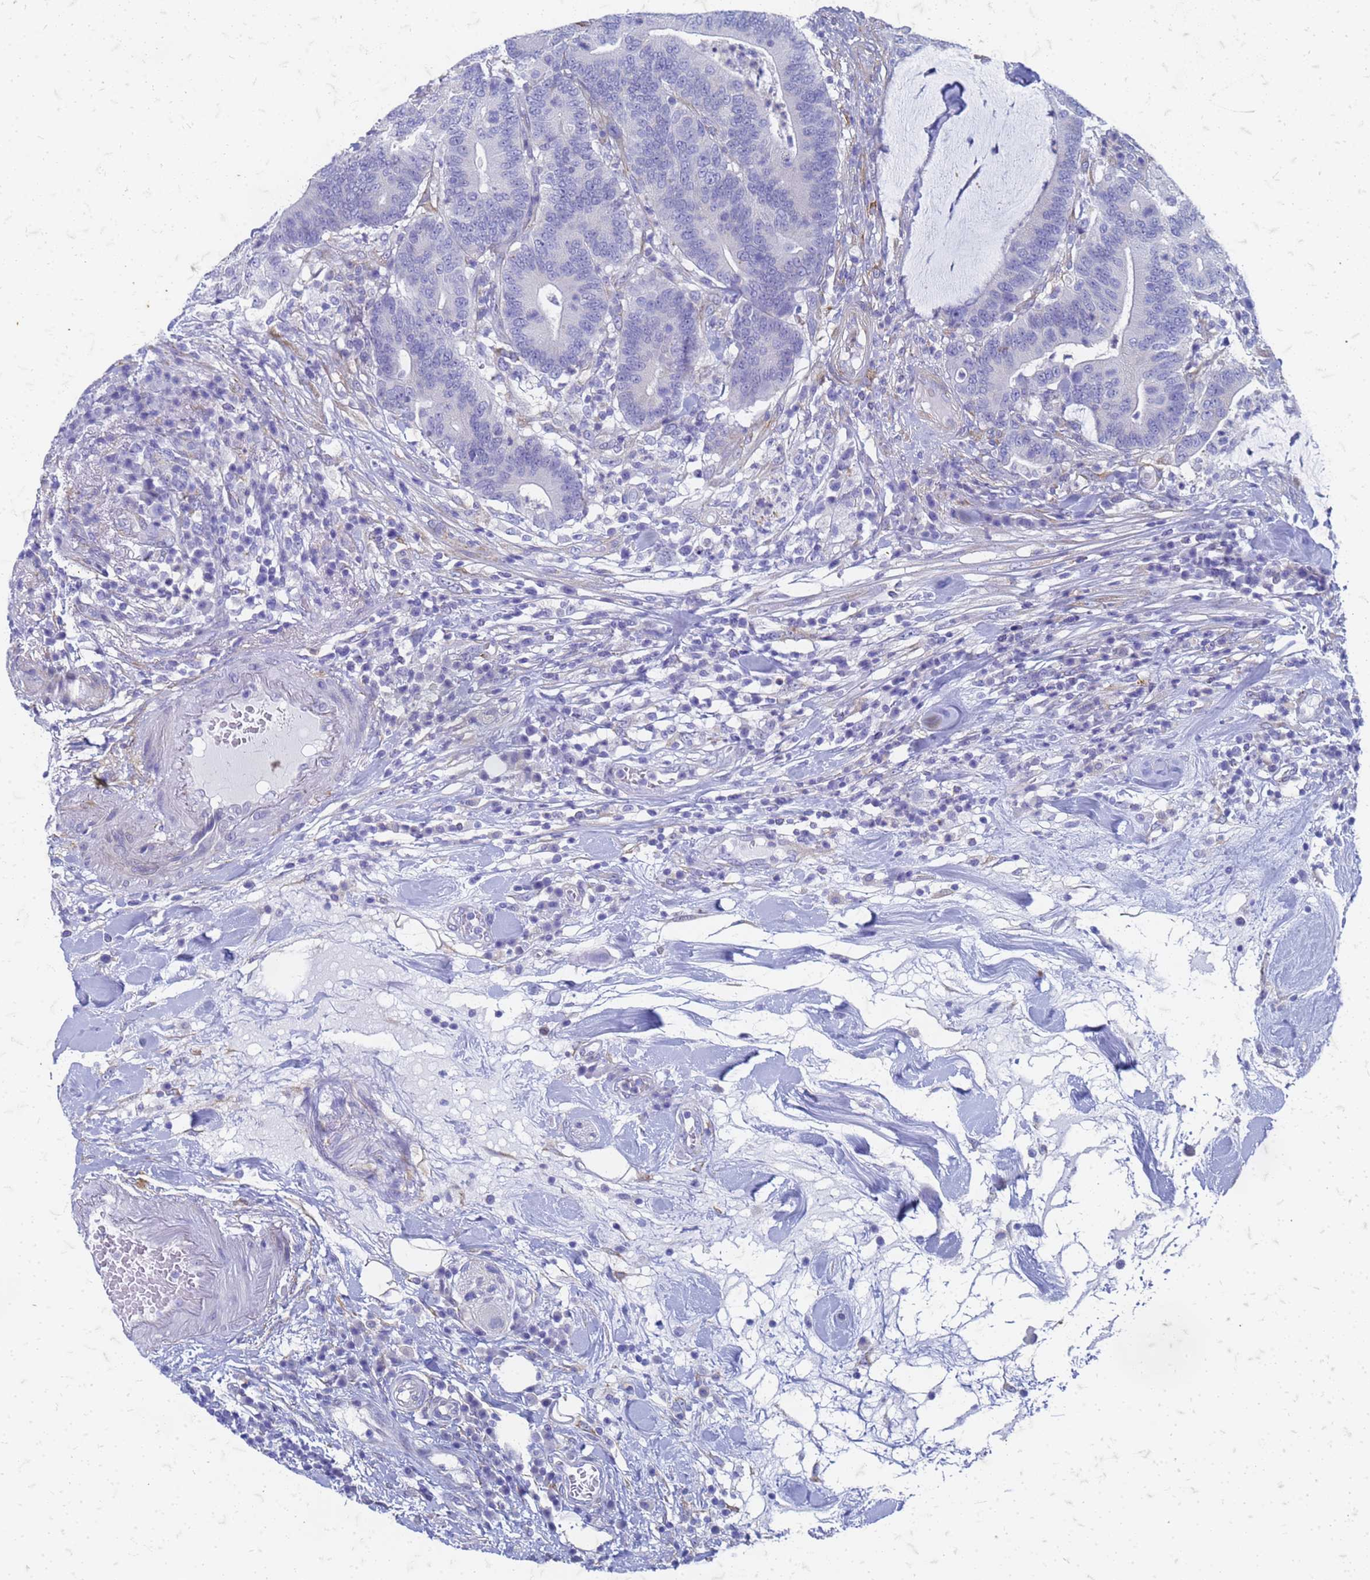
{"staining": {"intensity": "negative", "quantity": "none", "location": "none"}, "tissue": "colorectal cancer", "cell_type": "Tumor cells", "image_type": "cancer", "snomed": [{"axis": "morphology", "description": "Adenocarcinoma, NOS"}, {"axis": "topography", "description": "Colon"}], "caption": "An immunohistochemistry histopathology image of colorectal cancer is shown. There is no staining in tumor cells of colorectal cancer.", "gene": "TRIM64B", "patient": {"sex": "female", "age": 66}}